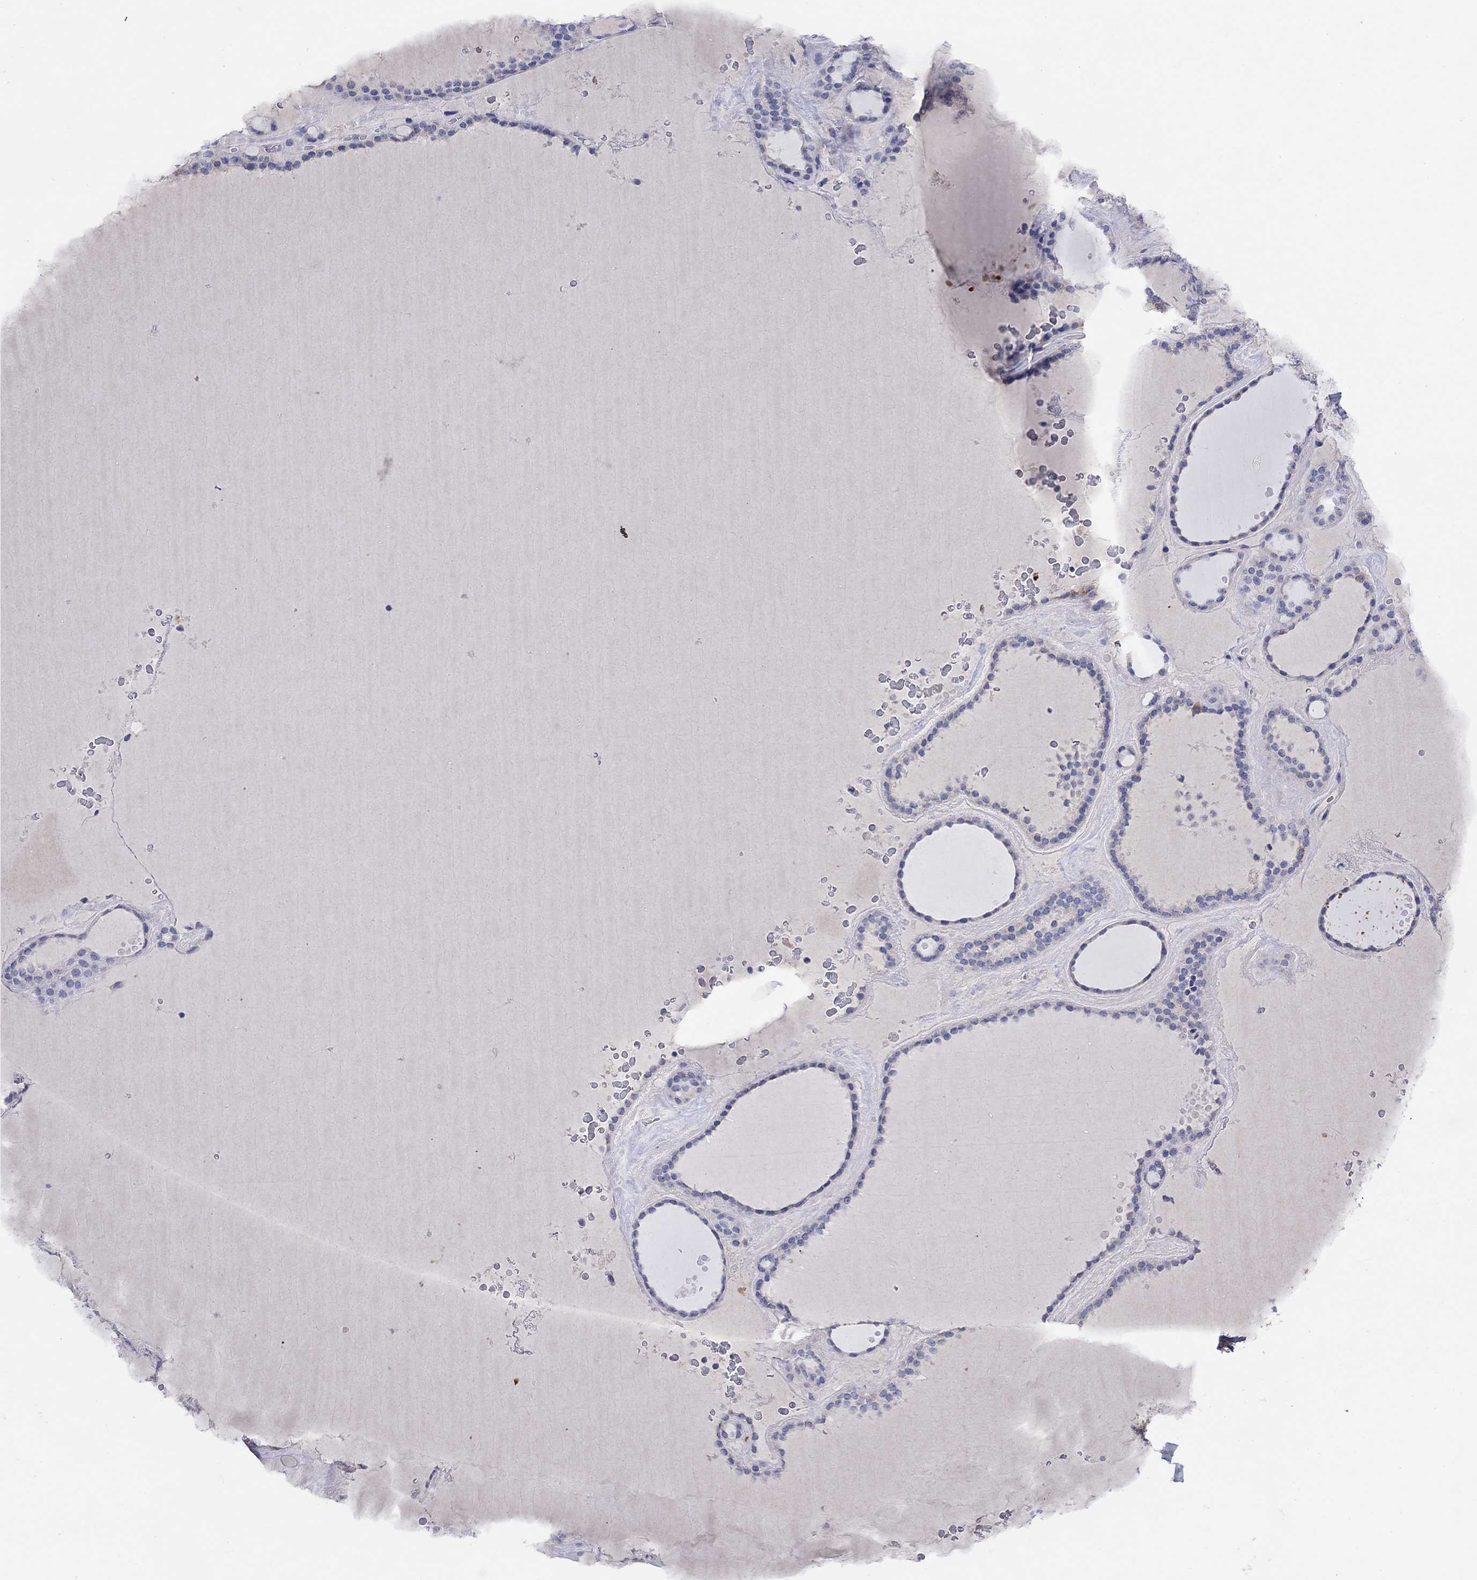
{"staining": {"intensity": "negative", "quantity": "none", "location": "none"}, "tissue": "thyroid gland", "cell_type": "Glandular cells", "image_type": "normal", "snomed": [{"axis": "morphology", "description": "Normal tissue, NOS"}, {"axis": "topography", "description": "Thyroid gland"}], "caption": "IHC image of benign thyroid gland: thyroid gland stained with DAB reveals no significant protein expression in glandular cells. Nuclei are stained in blue.", "gene": "CLVS1", "patient": {"sex": "male", "age": 63}}